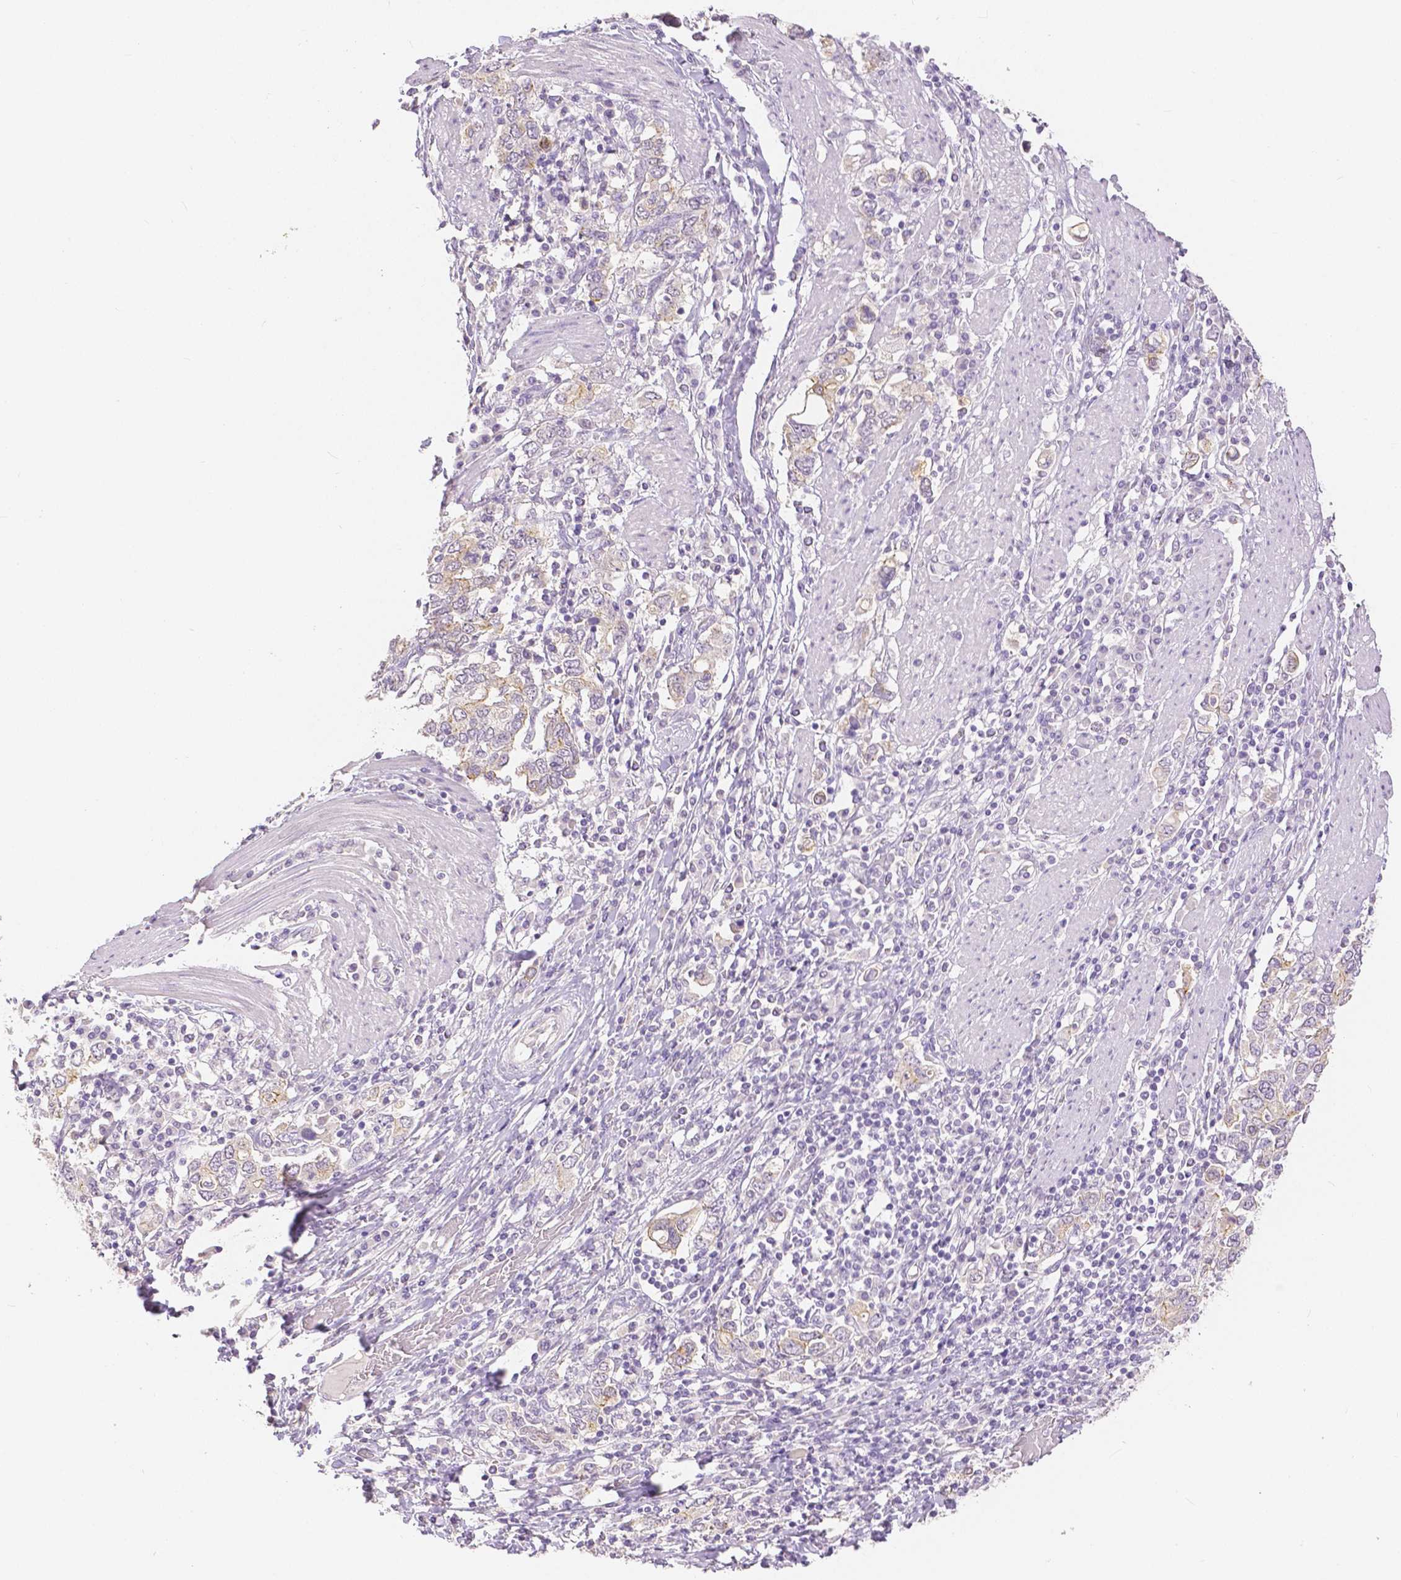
{"staining": {"intensity": "negative", "quantity": "none", "location": "none"}, "tissue": "stomach cancer", "cell_type": "Tumor cells", "image_type": "cancer", "snomed": [{"axis": "morphology", "description": "Adenocarcinoma, NOS"}, {"axis": "topography", "description": "Stomach, upper"}, {"axis": "topography", "description": "Stomach"}], "caption": "High power microscopy photomicrograph of an immunohistochemistry (IHC) histopathology image of stomach cancer (adenocarcinoma), revealing no significant expression in tumor cells.", "gene": "OCLN", "patient": {"sex": "male", "age": 62}}